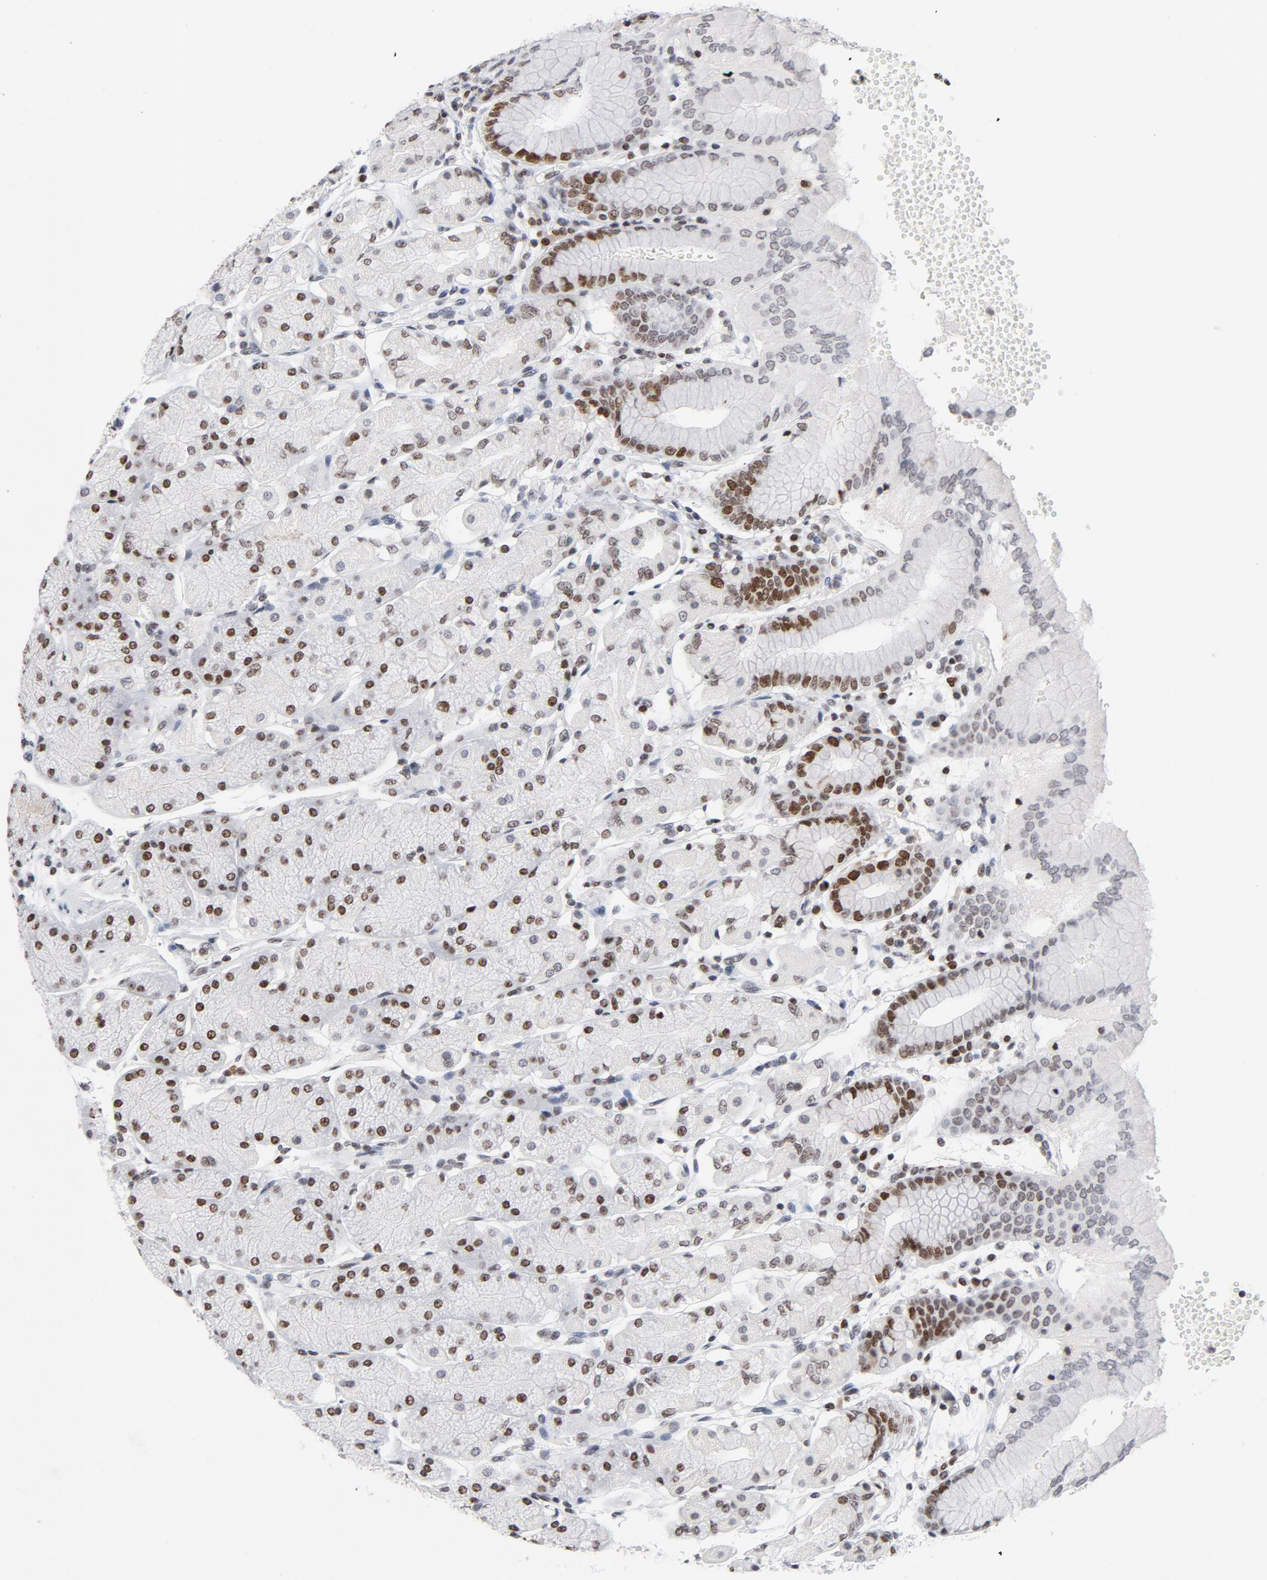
{"staining": {"intensity": "moderate", "quantity": "25%-75%", "location": "nuclear"}, "tissue": "stomach", "cell_type": "Glandular cells", "image_type": "normal", "snomed": [{"axis": "morphology", "description": "Normal tissue, NOS"}, {"axis": "topography", "description": "Stomach, upper"}, {"axis": "topography", "description": "Stomach"}], "caption": "Glandular cells reveal moderate nuclear staining in approximately 25%-75% of cells in benign stomach.", "gene": "RFC4", "patient": {"sex": "male", "age": 76}}